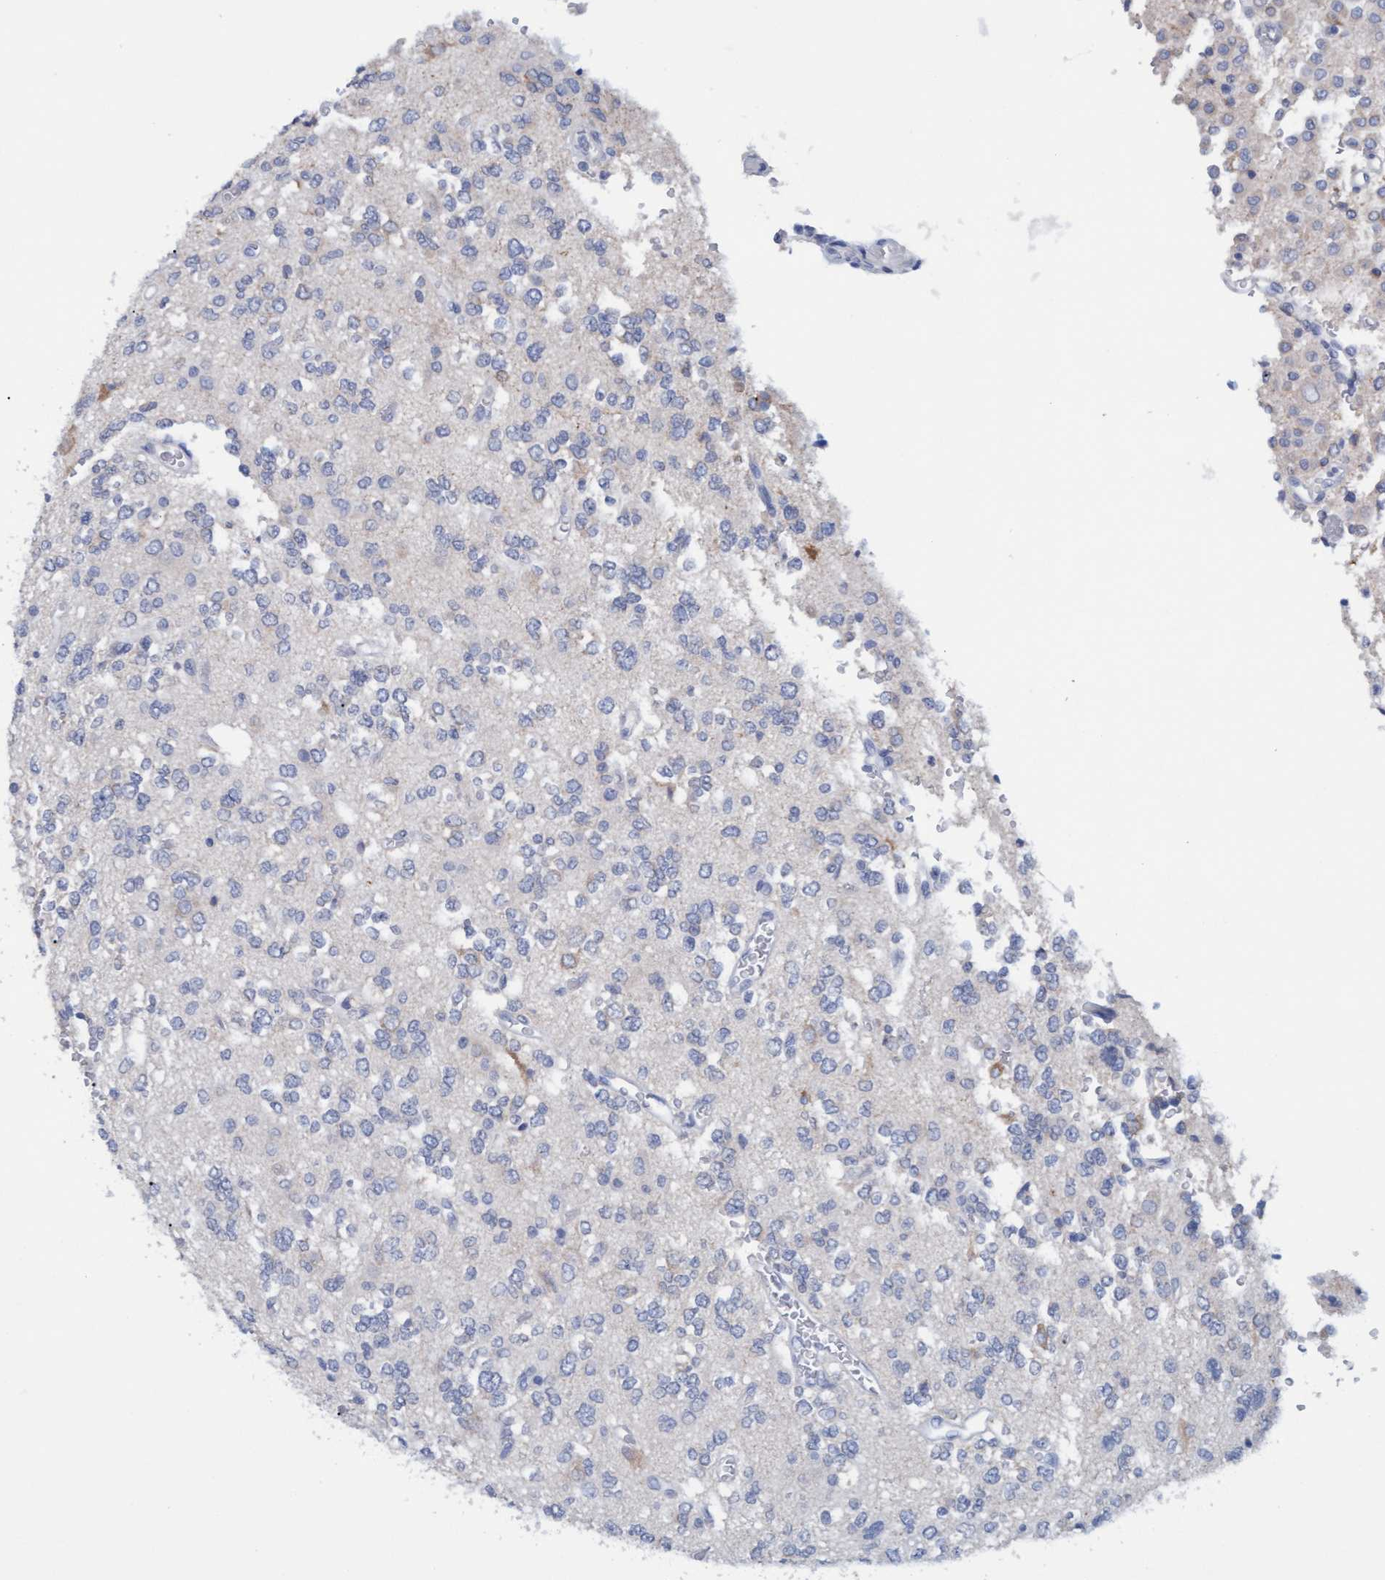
{"staining": {"intensity": "negative", "quantity": "none", "location": "none"}, "tissue": "glioma", "cell_type": "Tumor cells", "image_type": "cancer", "snomed": [{"axis": "morphology", "description": "Glioma, malignant, Low grade"}, {"axis": "topography", "description": "Brain"}], "caption": "Immunohistochemistry (IHC) micrograph of neoplastic tissue: low-grade glioma (malignant) stained with DAB displays no significant protein staining in tumor cells. Brightfield microscopy of IHC stained with DAB (3,3'-diaminobenzidine) (brown) and hematoxylin (blue), captured at high magnification.", "gene": "SSTR3", "patient": {"sex": "male", "age": 38}}